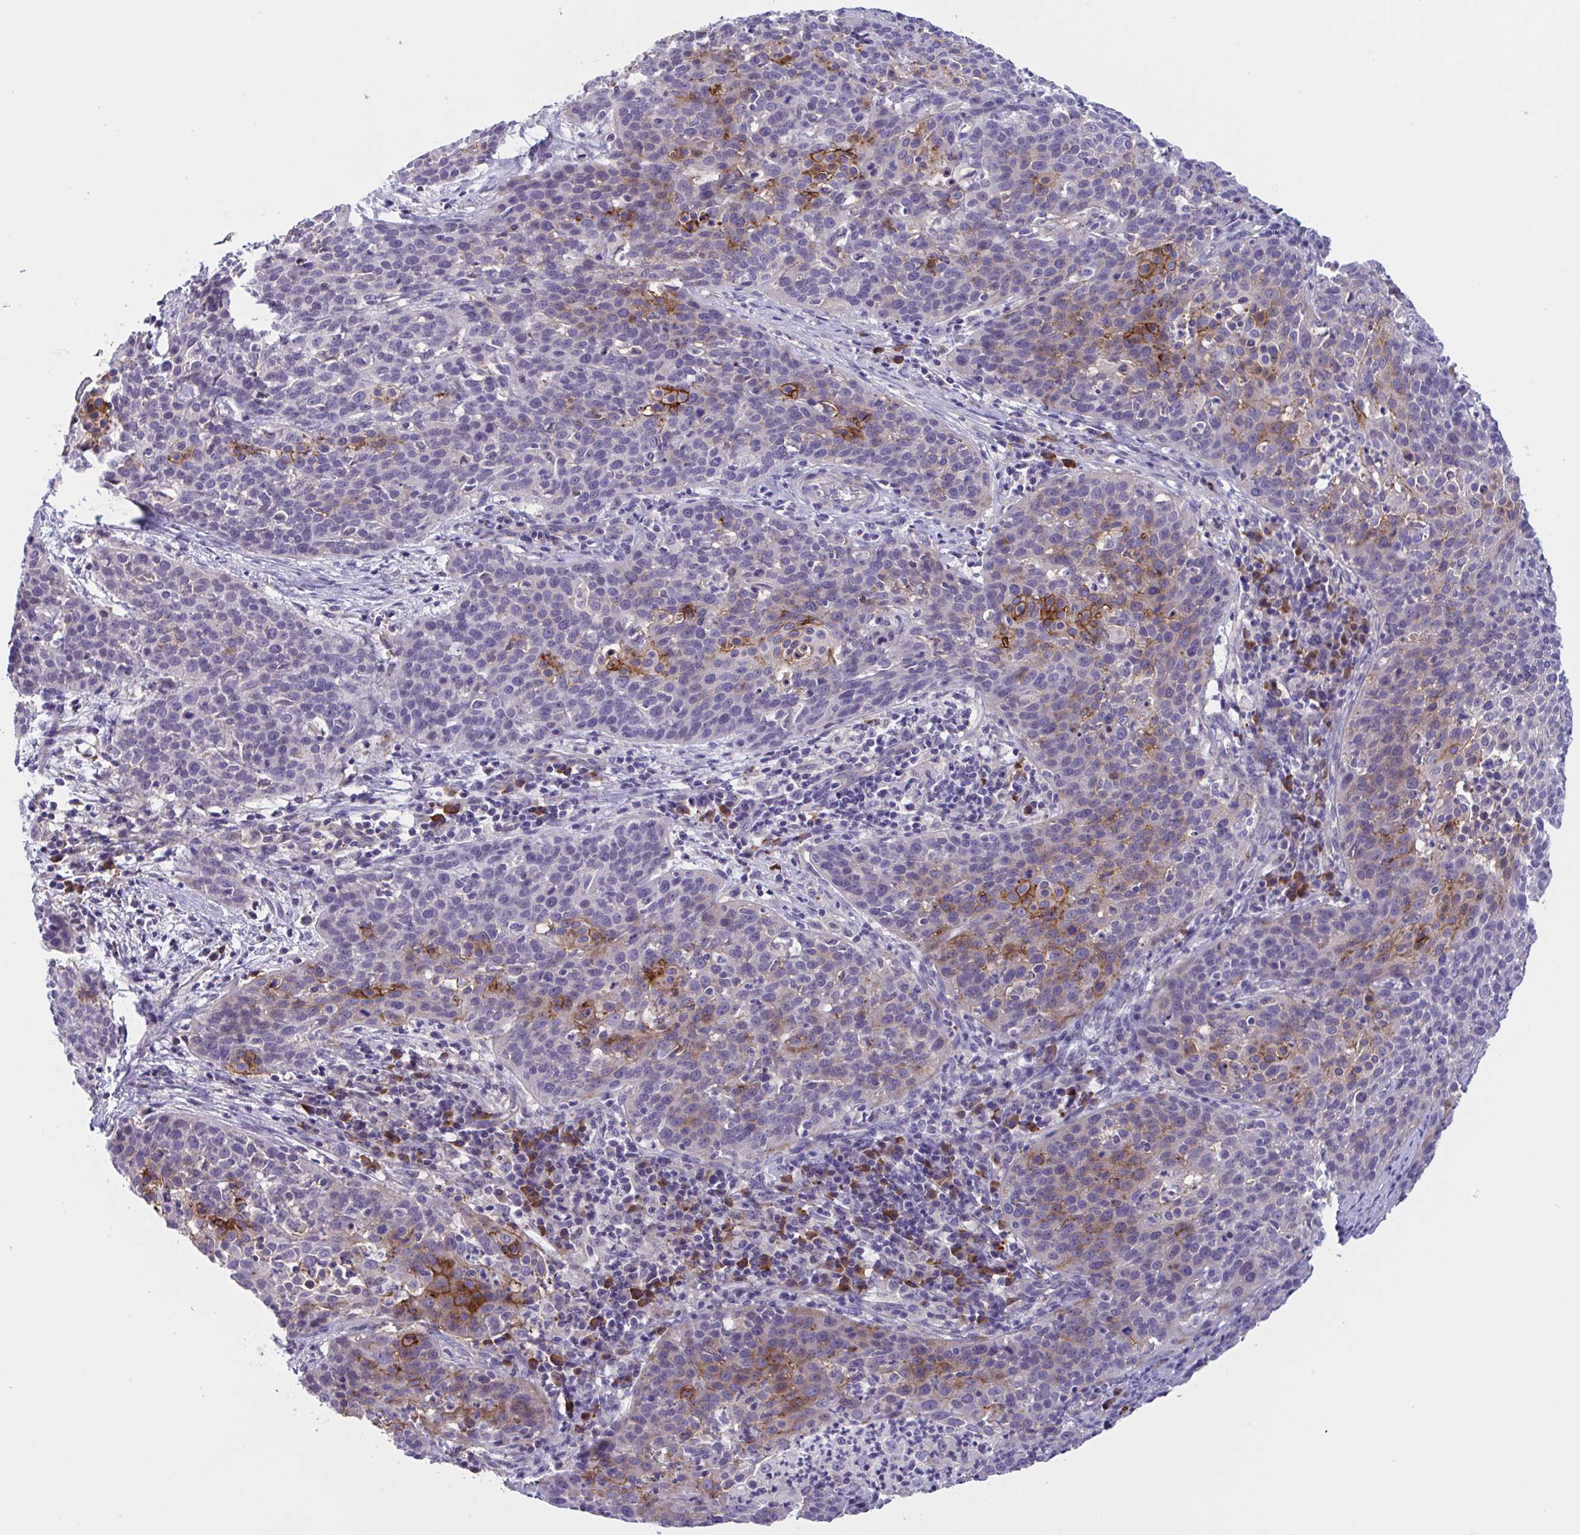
{"staining": {"intensity": "moderate", "quantity": "<25%", "location": "cytoplasmic/membranous"}, "tissue": "cervical cancer", "cell_type": "Tumor cells", "image_type": "cancer", "snomed": [{"axis": "morphology", "description": "Squamous cell carcinoma, NOS"}, {"axis": "topography", "description": "Cervix"}], "caption": "Immunohistochemical staining of human cervical cancer shows moderate cytoplasmic/membranous protein staining in approximately <25% of tumor cells. (IHC, brightfield microscopy, high magnification).", "gene": "MS4A14", "patient": {"sex": "female", "age": 38}}